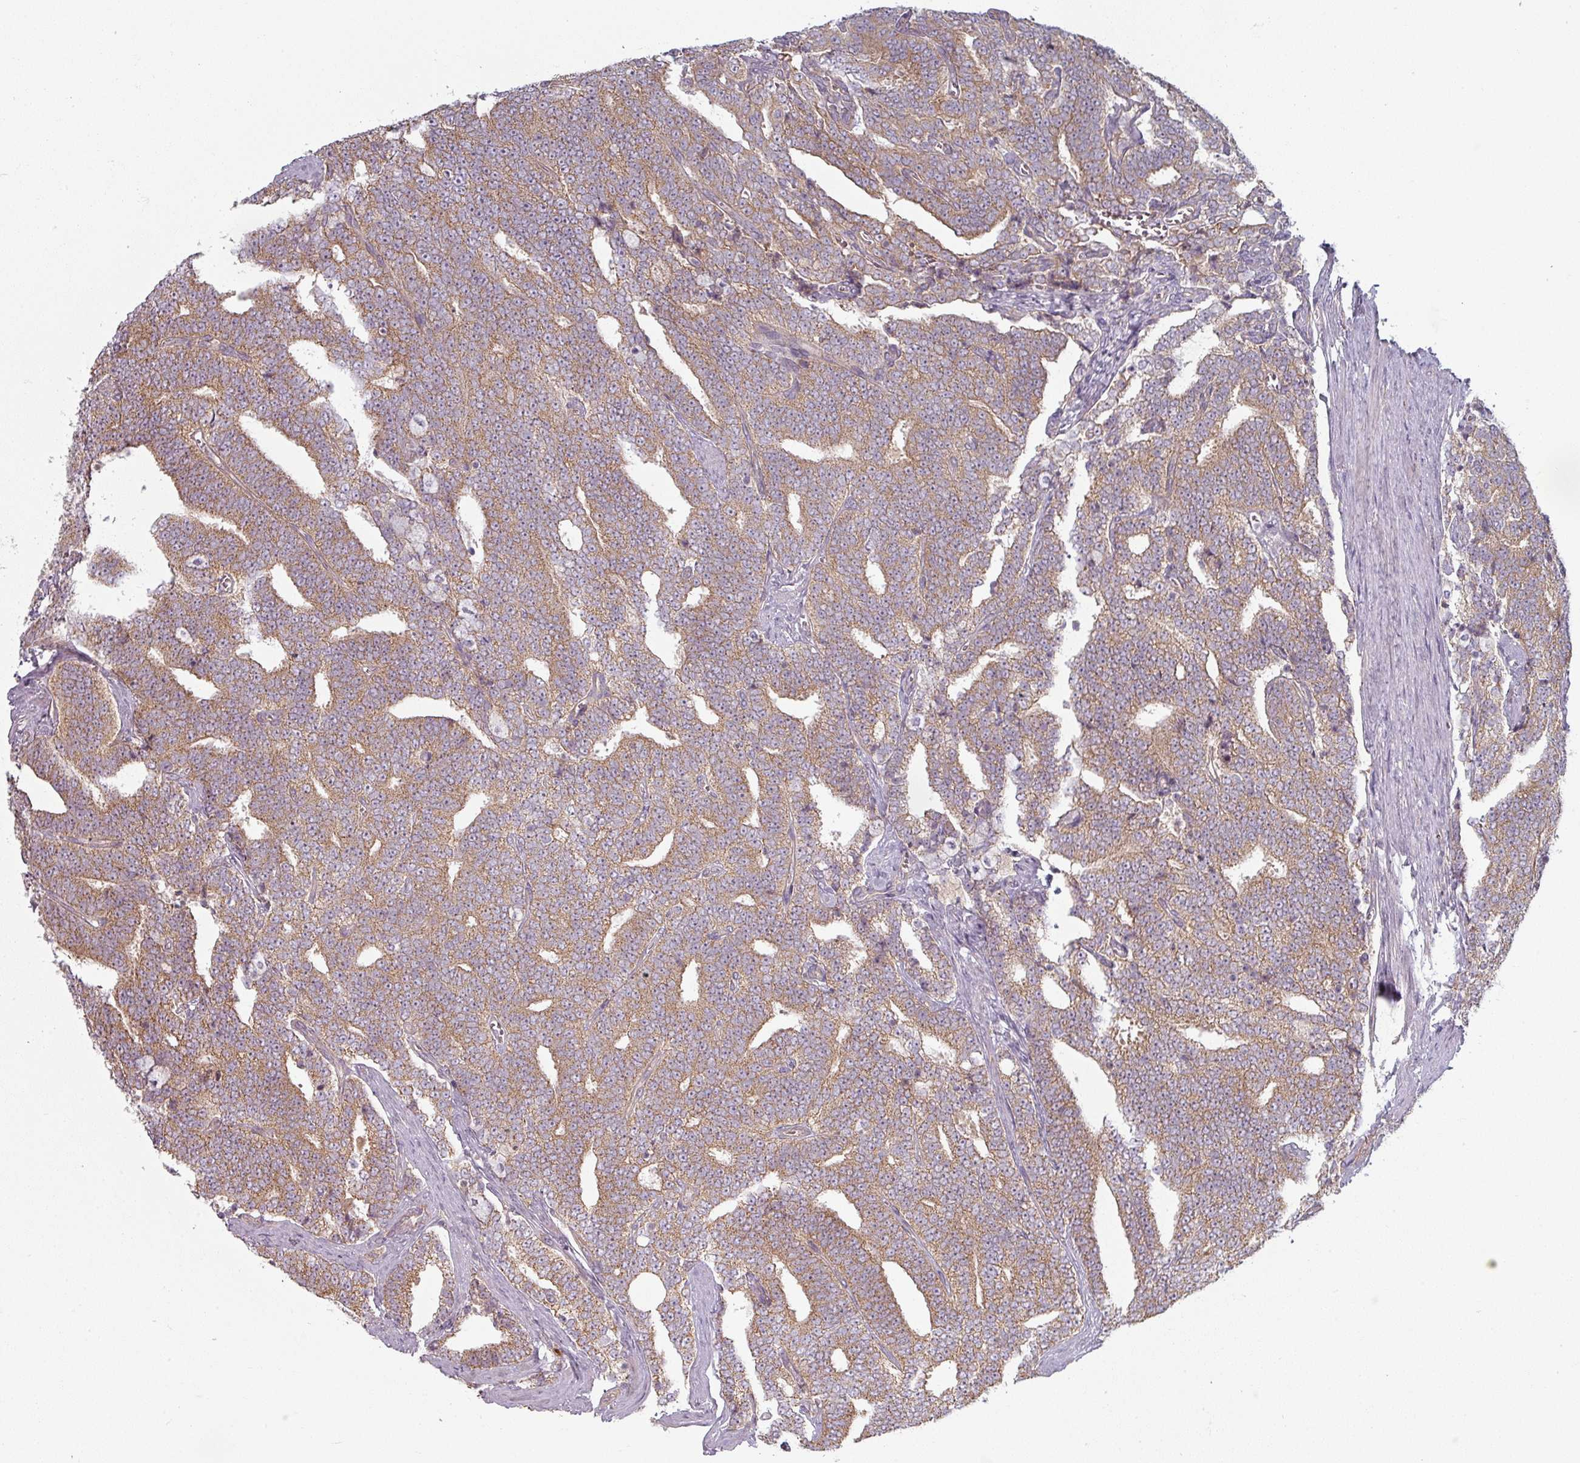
{"staining": {"intensity": "moderate", "quantity": ">75%", "location": "cytoplasmic/membranous"}, "tissue": "prostate cancer", "cell_type": "Tumor cells", "image_type": "cancer", "snomed": [{"axis": "morphology", "description": "Adenocarcinoma, High grade"}, {"axis": "topography", "description": "Prostate and seminal vesicle, NOS"}], "caption": "Protein staining displays moderate cytoplasmic/membranous staining in about >75% of tumor cells in prostate cancer.", "gene": "PLEKHJ1", "patient": {"sex": "male", "age": 67}}